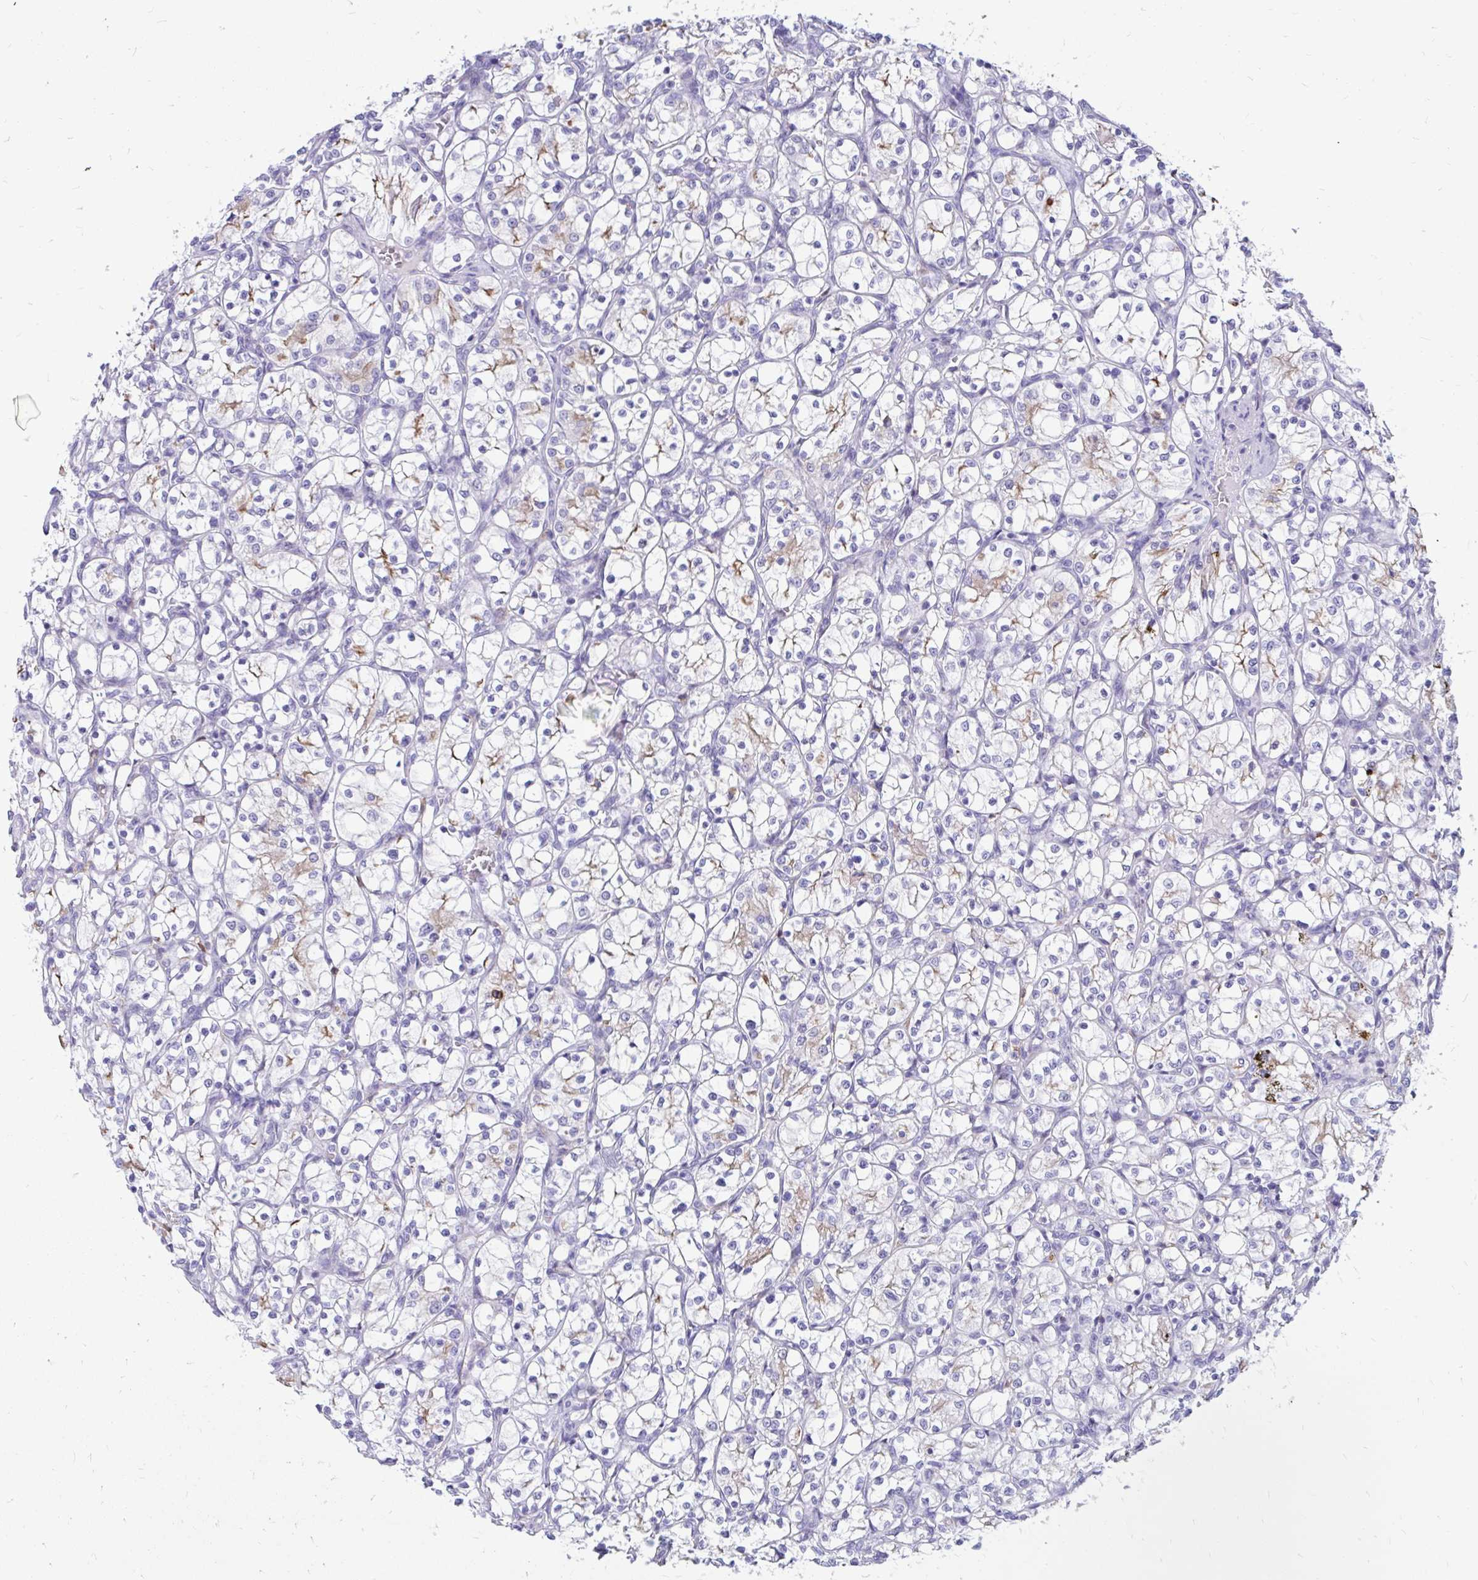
{"staining": {"intensity": "negative", "quantity": "none", "location": "none"}, "tissue": "renal cancer", "cell_type": "Tumor cells", "image_type": "cancer", "snomed": [{"axis": "morphology", "description": "Adenocarcinoma, NOS"}, {"axis": "topography", "description": "Kidney"}], "caption": "DAB immunohistochemical staining of human renal cancer exhibits no significant positivity in tumor cells.", "gene": "IGSF5", "patient": {"sex": "female", "age": 69}}